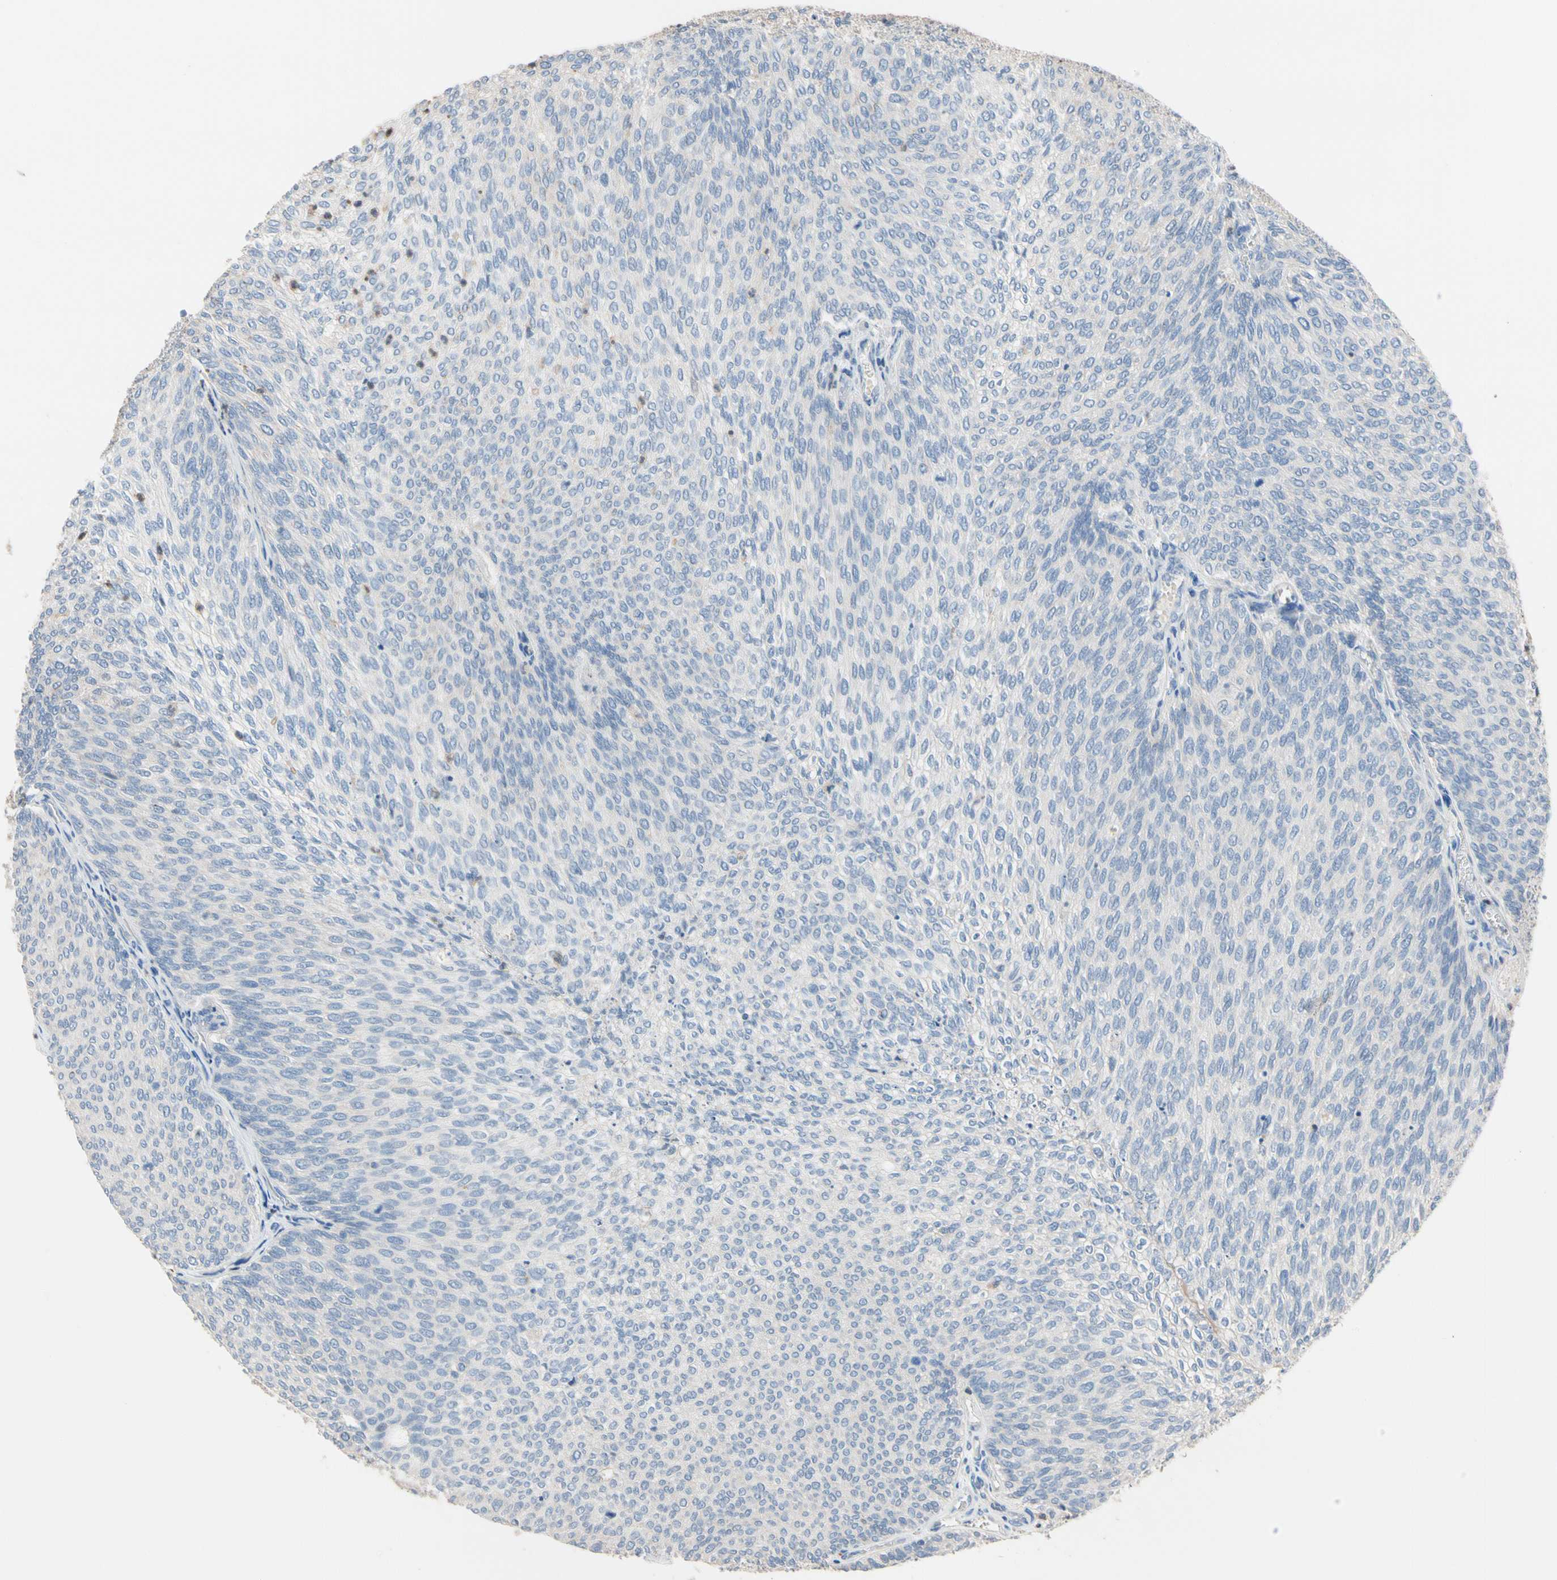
{"staining": {"intensity": "negative", "quantity": "none", "location": "none"}, "tissue": "urothelial cancer", "cell_type": "Tumor cells", "image_type": "cancer", "snomed": [{"axis": "morphology", "description": "Urothelial carcinoma, Low grade"}, {"axis": "topography", "description": "Urinary bladder"}], "caption": "Tumor cells show no significant protein staining in low-grade urothelial carcinoma. (IHC, brightfield microscopy, high magnification).", "gene": "BBOX1", "patient": {"sex": "female", "age": 79}}